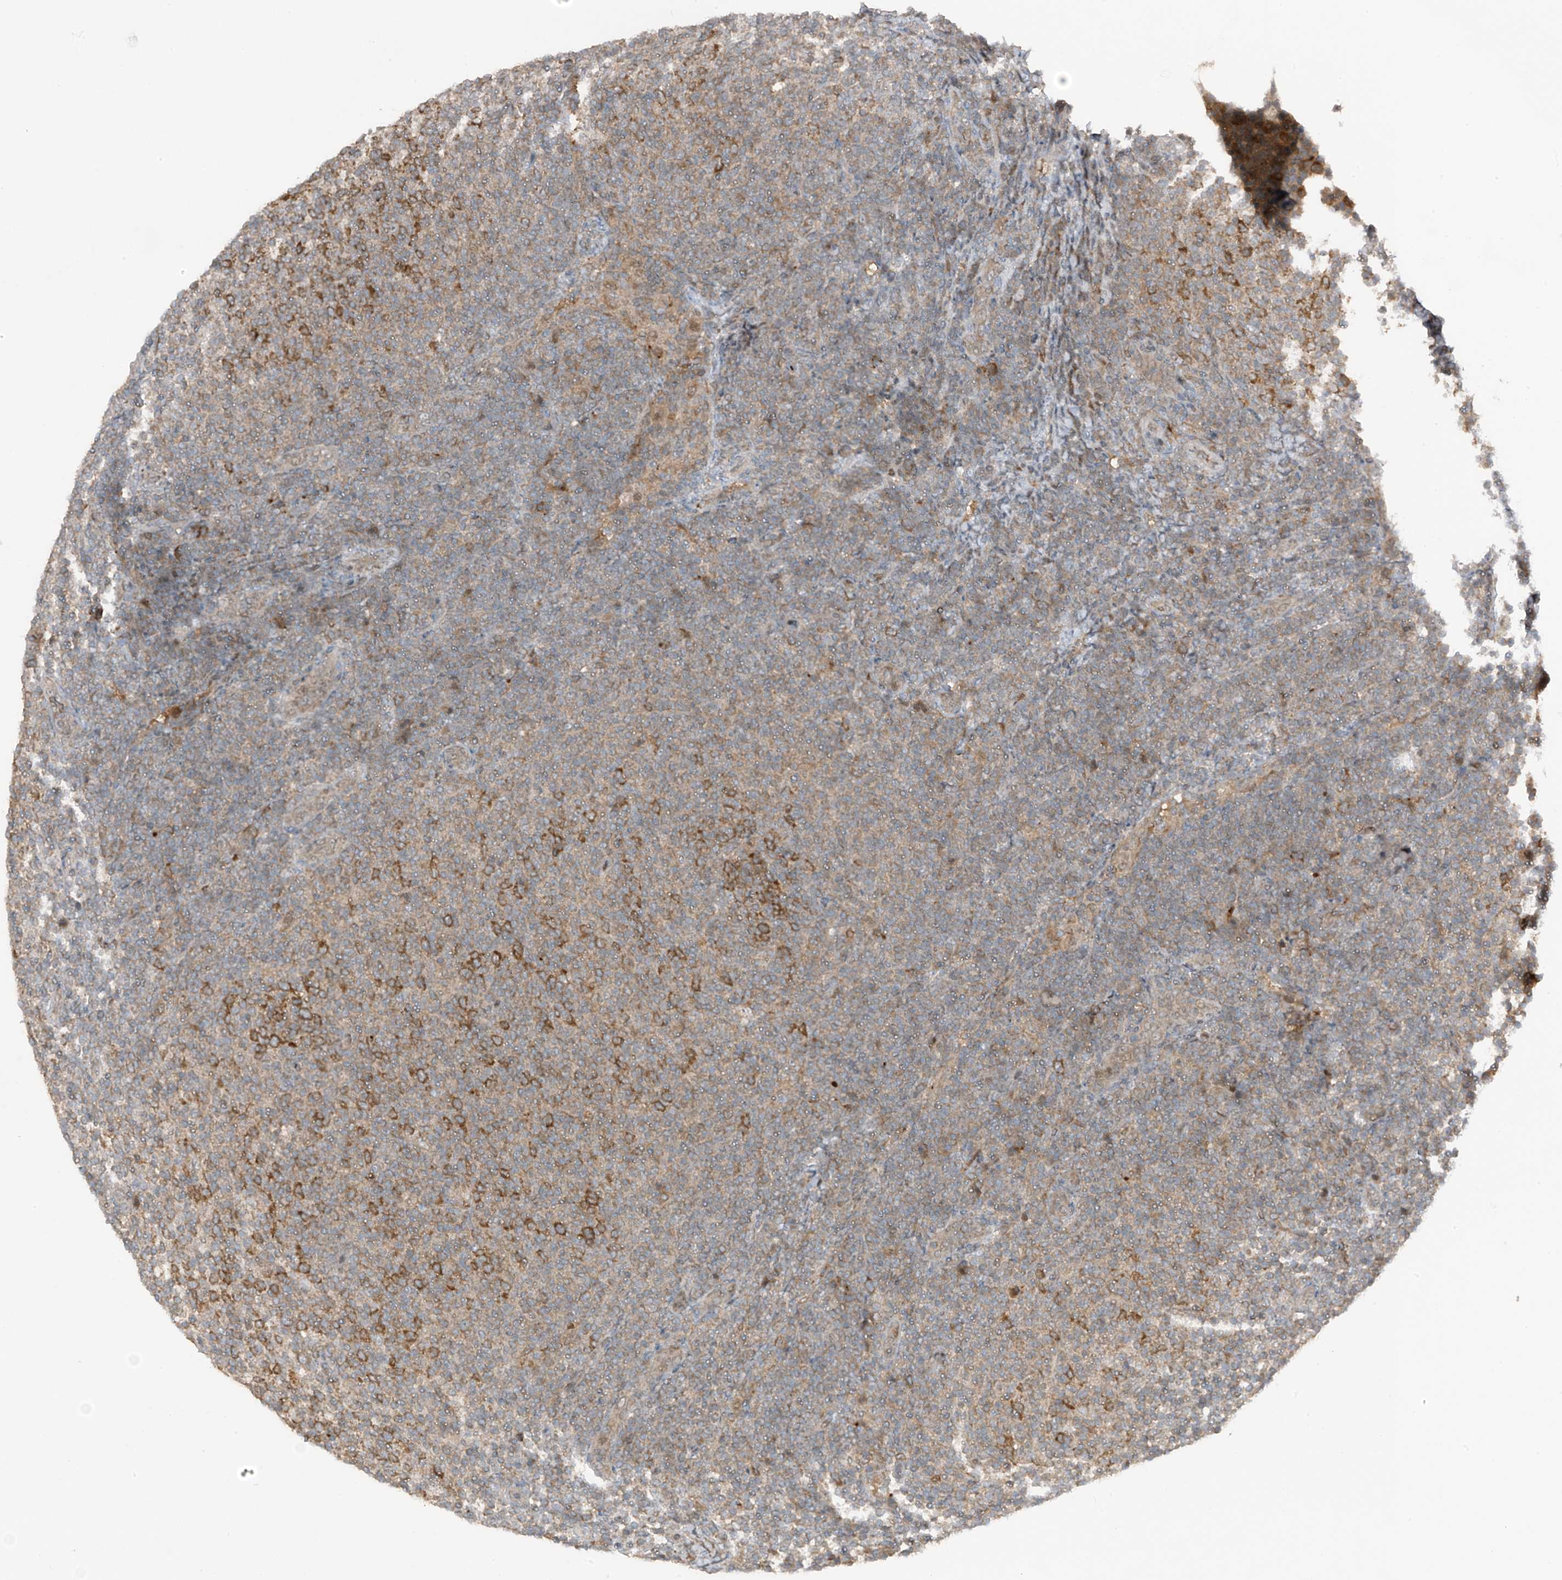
{"staining": {"intensity": "moderate", "quantity": "<25%", "location": "cytoplasmic/membranous"}, "tissue": "lymphoma", "cell_type": "Tumor cells", "image_type": "cancer", "snomed": [{"axis": "morphology", "description": "Malignant lymphoma, non-Hodgkin's type, Low grade"}, {"axis": "topography", "description": "Lymph node"}], "caption": "Immunohistochemical staining of human lymphoma exhibits low levels of moderate cytoplasmic/membranous staining in approximately <25% of tumor cells. The protein of interest is shown in brown color, while the nuclei are stained blue.", "gene": "TXNDC9", "patient": {"sex": "male", "age": 66}}